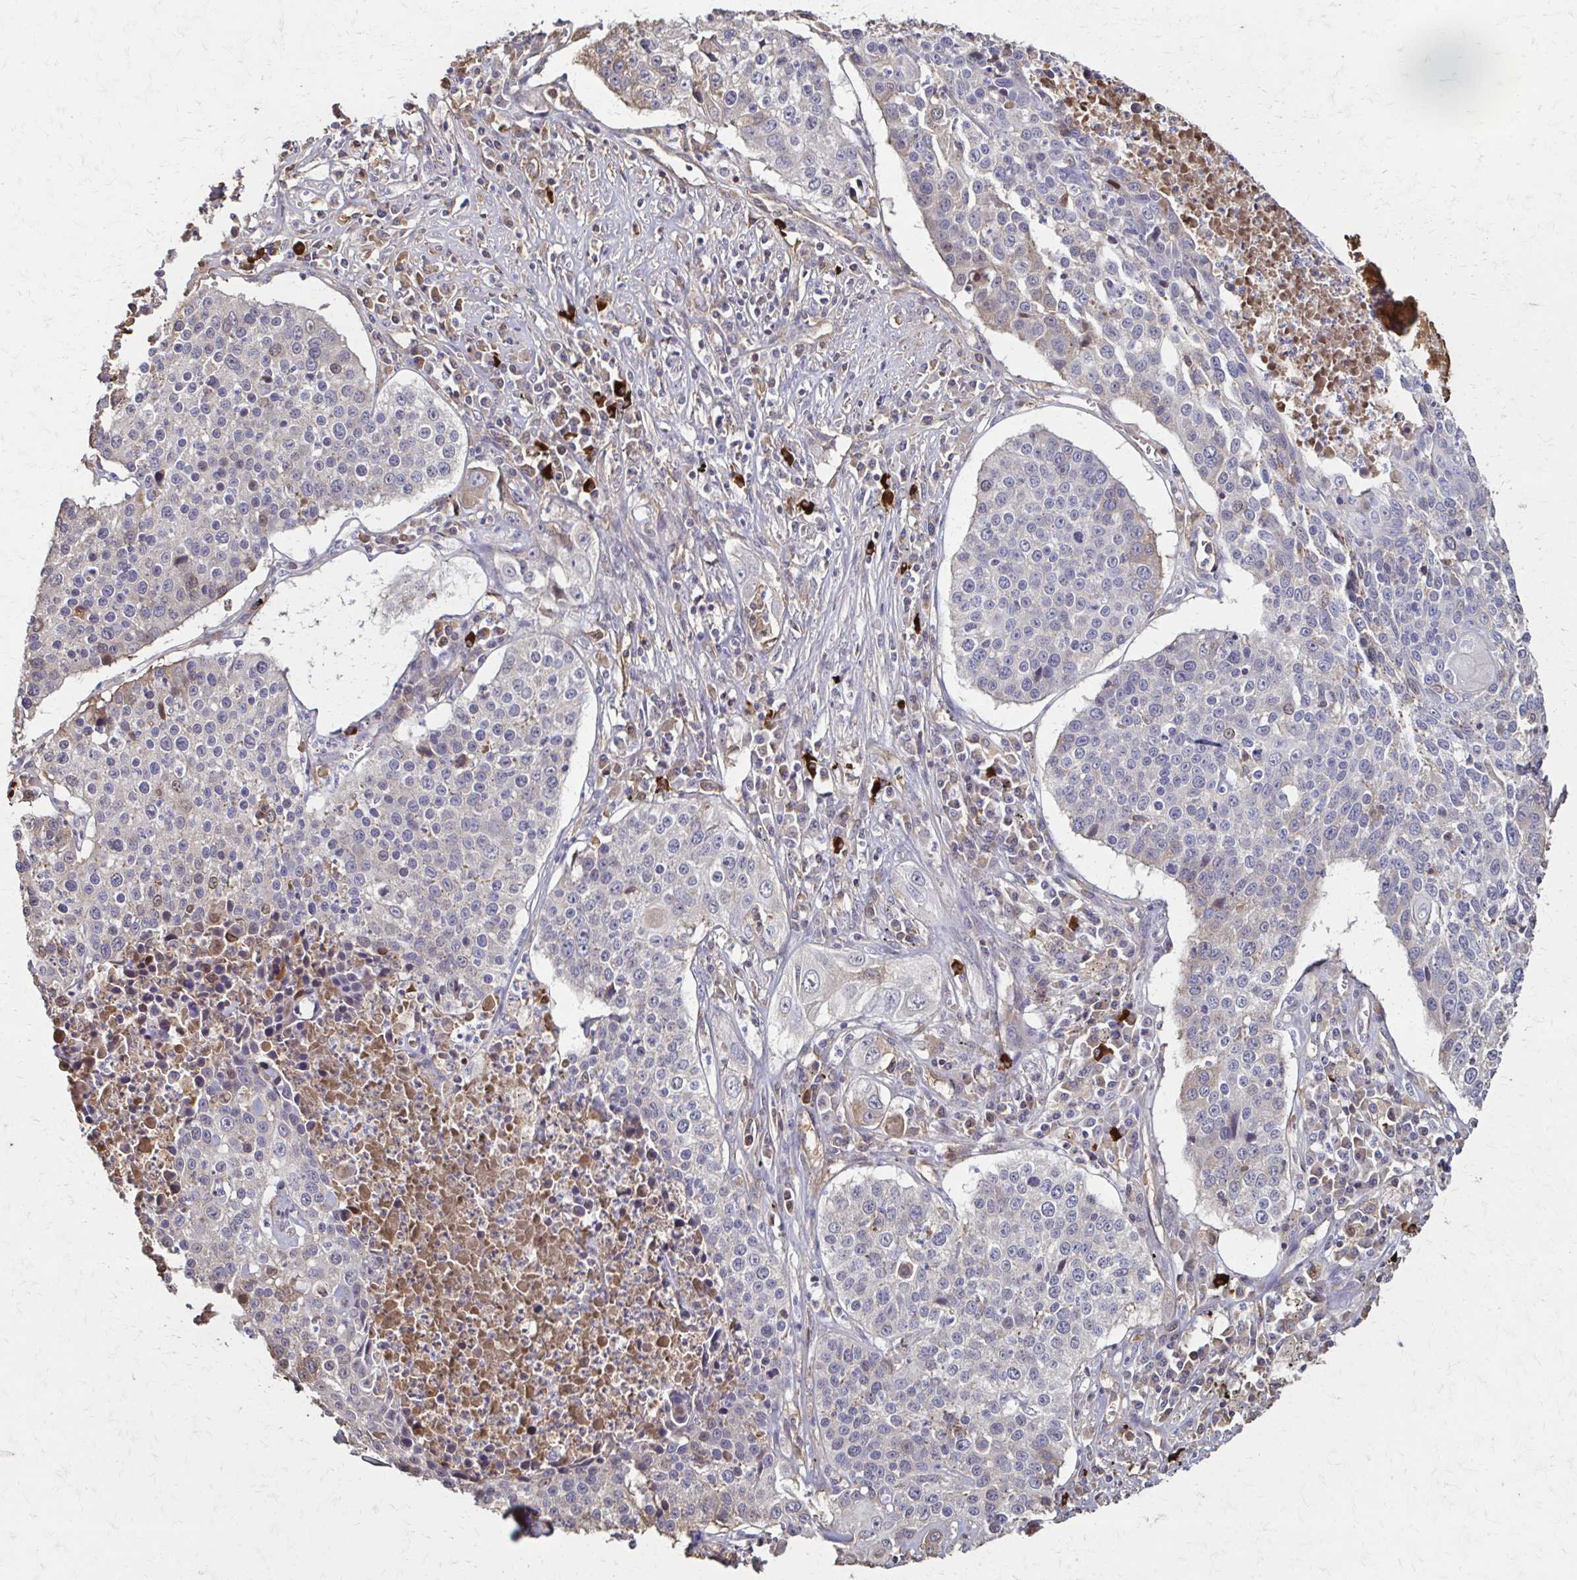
{"staining": {"intensity": "weak", "quantity": "<25%", "location": "cytoplasmic/membranous"}, "tissue": "lung cancer", "cell_type": "Tumor cells", "image_type": "cancer", "snomed": [{"axis": "morphology", "description": "Squamous cell carcinoma, NOS"}, {"axis": "morphology", "description": "Squamous cell carcinoma, metastatic, NOS"}, {"axis": "topography", "description": "Lung"}, {"axis": "topography", "description": "Pleura, NOS"}], "caption": "Tumor cells show no significant protein expression in metastatic squamous cell carcinoma (lung). (DAB immunohistochemistry (IHC) with hematoxylin counter stain).", "gene": "IL18BP", "patient": {"sex": "male", "age": 72}}